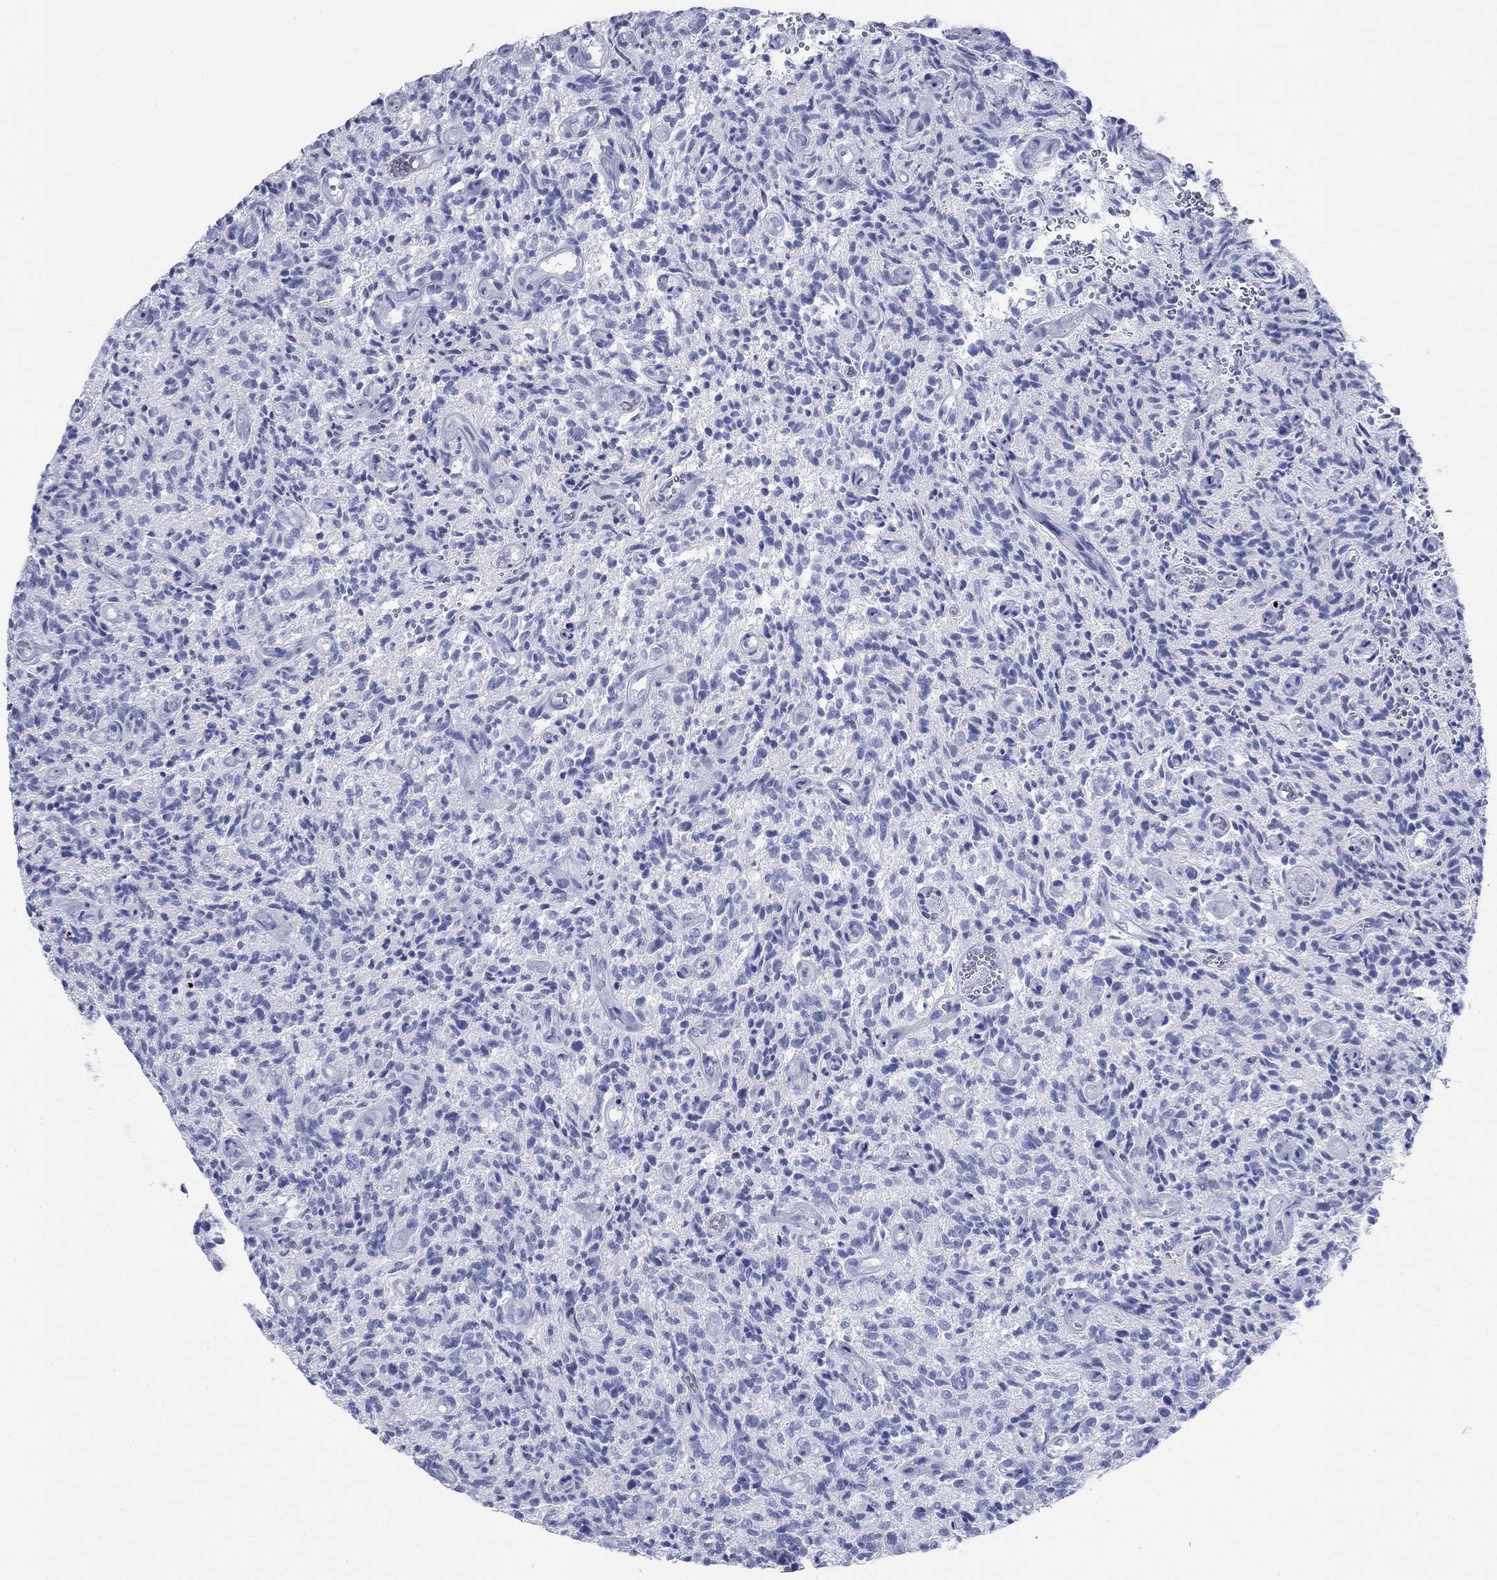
{"staining": {"intensity": "negative", "quantity": "none", "location": "none"}, "tissue": "glioma", "cell_type": "Tumor cells", "image_type": "cancer", "snomed": [{"axis": "morphology", "description": "Glioma, malignant, High grade"}, {"axis": "topography", "description": "Brain"}], "caption": "An image of human glioma is negative for staining in tumor cells.", "gene": "PDYN", "patient": {"sex": "male", "age": 64}}